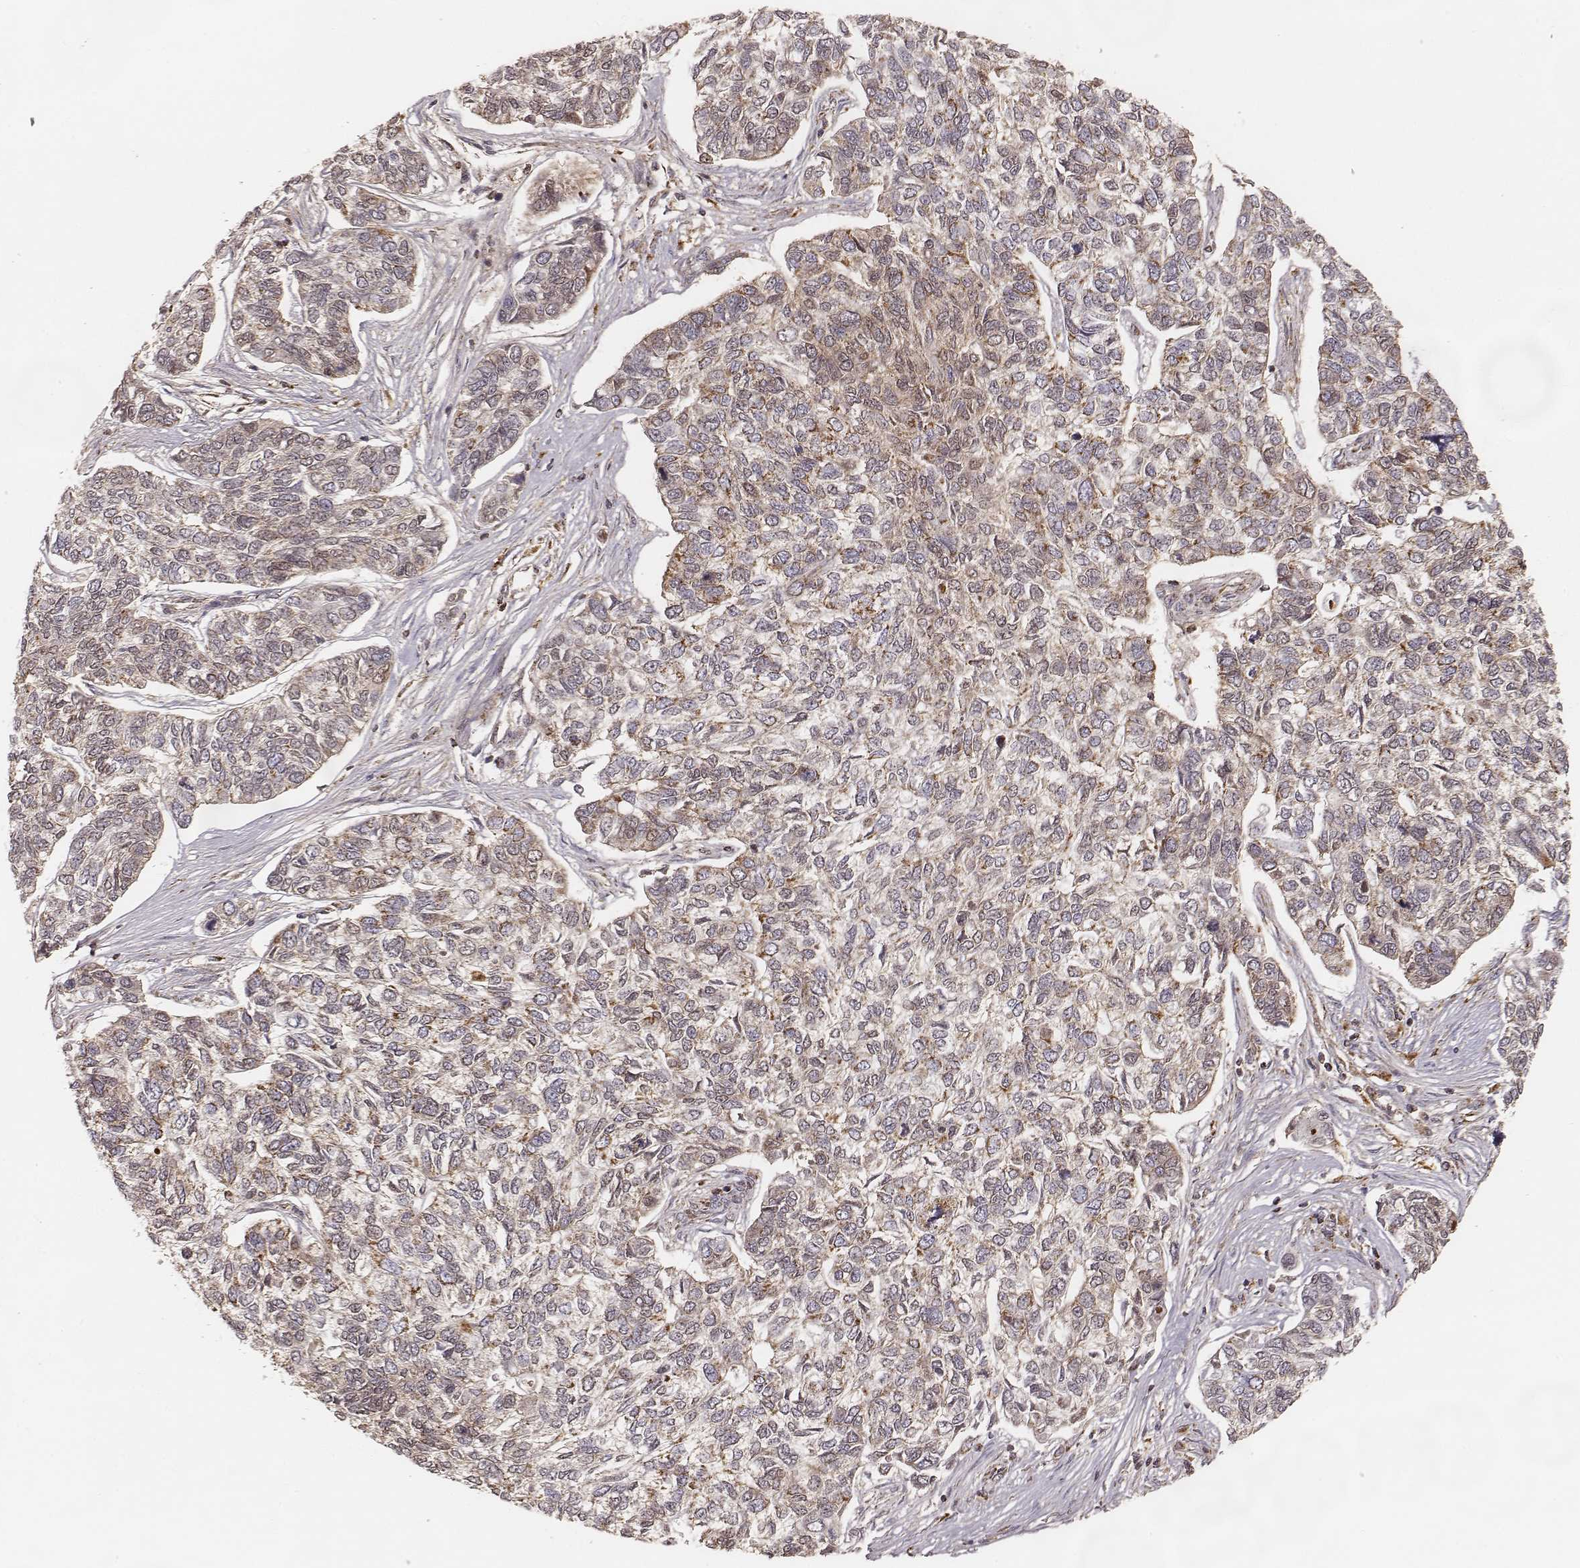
{"staining": {"intensity": "weak", "quantity": ">75%", "location": "cytoplasmic/membranous"}, "tissue": "skin cancer", "cell_type": "Tumor cells", "image_type": "cancer", "snomed": [{"axis": "morphology", "description": "Basal cell carcinoma"}, {"axis": "topography", "description": "Skin"}], "caption": "Immunohistochemistry (IHC) of human skin basal cell carcinoma demonstrates low levels of weak cytoplasmic/membranous positivity in about >75% of tumor cells. The protein is shown in brown color, while the nuclei are stained blue.", "gene": "CS", "patient": {"sex": "female", "age": 65}}